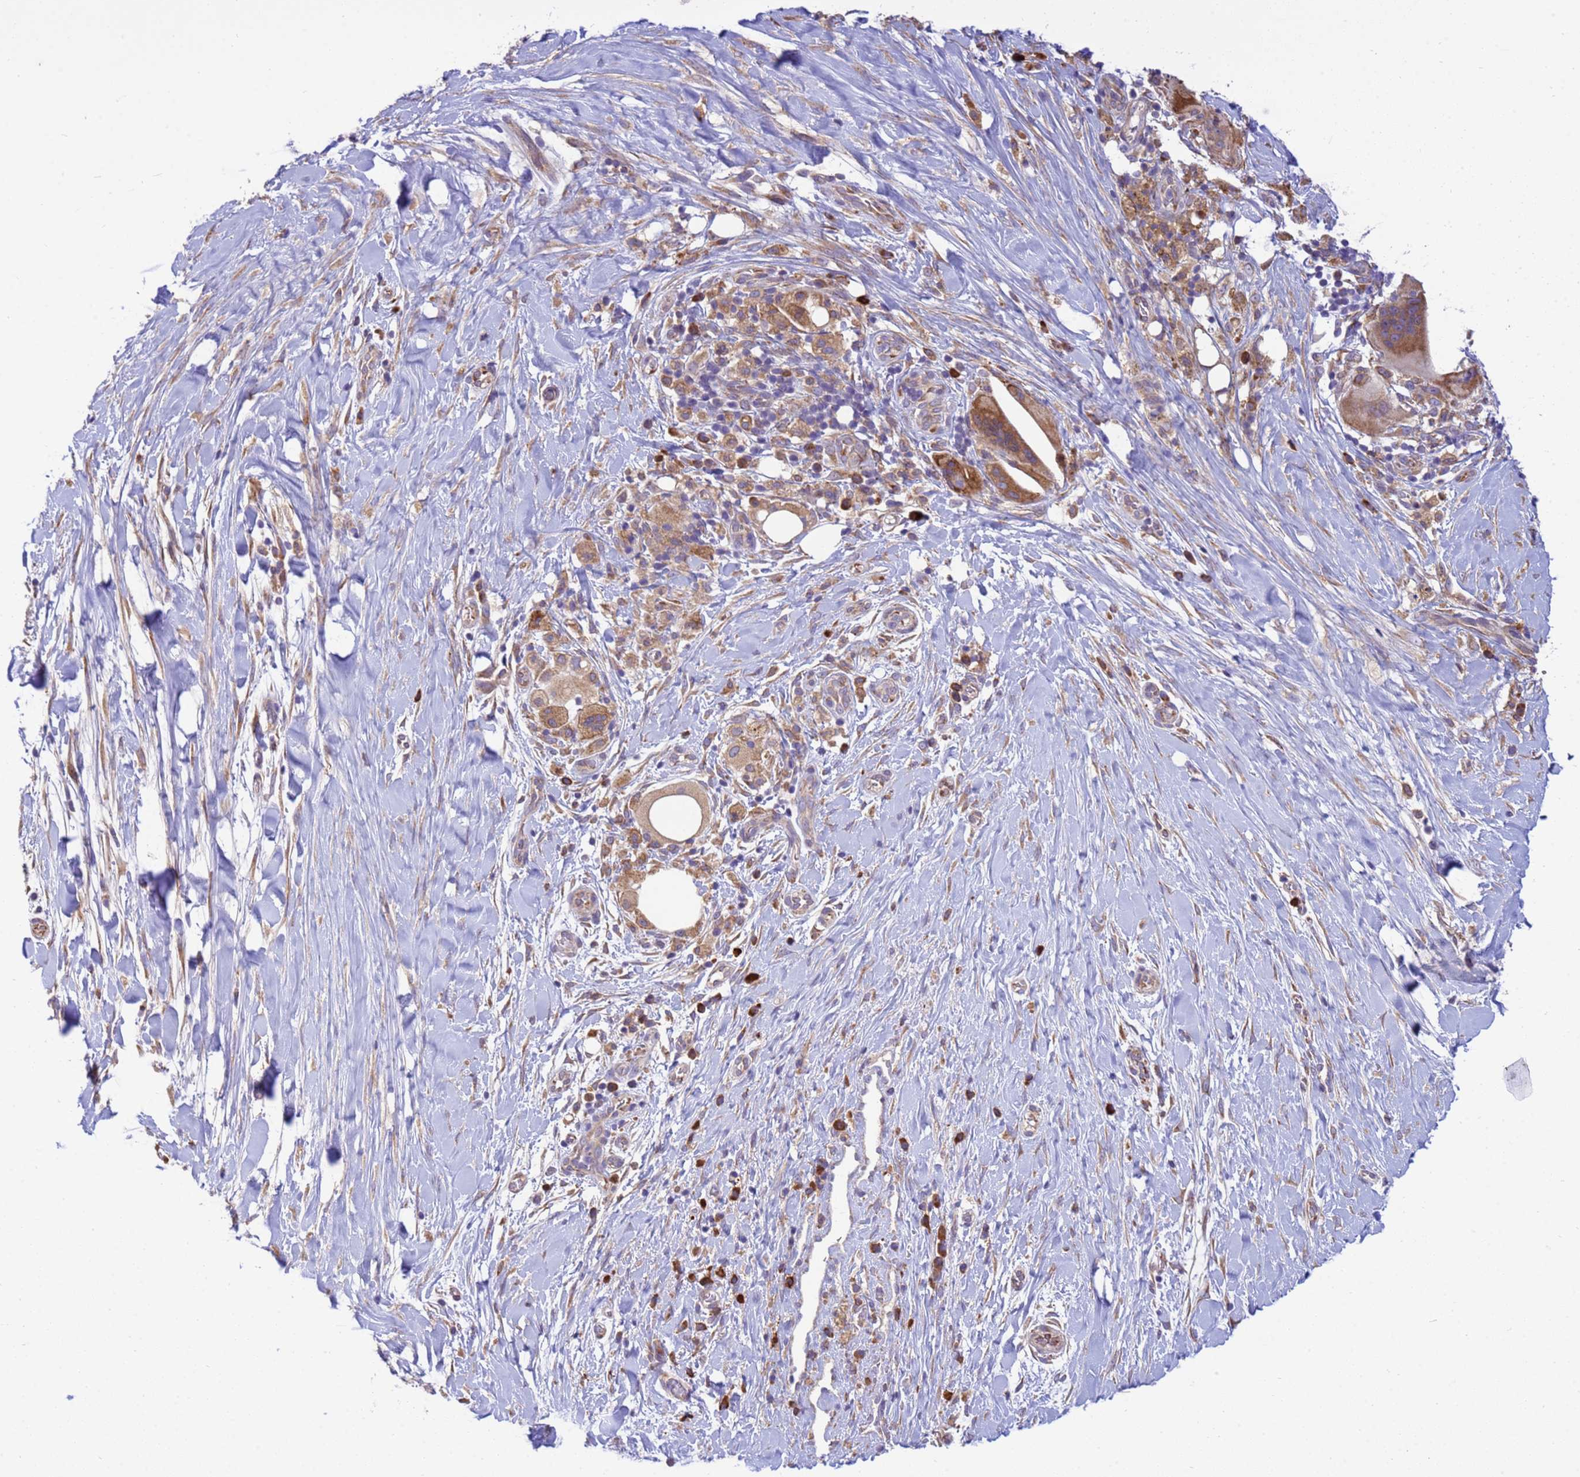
{"staining": {"intensity": "moderate", "quantity": ">75%", "location": "cytoplasmic/membranous"}, "tissue": "pancreatic cancer", "cell_type": "Tumor cells", "image_type": "cancer", "snomed": [{"axis": "morphology", "description": "Adenocarcinoma, NOS"}, {"axis": "topography", "description": "Pancreas"}], "caption": "Protein analysis of pancreatic adenocarcinoma tissue displays moderate cytoplasmic/membranous expression in approximately >75% of tumor cells.", "gene": "THAP5", "patient": {"sex": "male", "age": 58}}